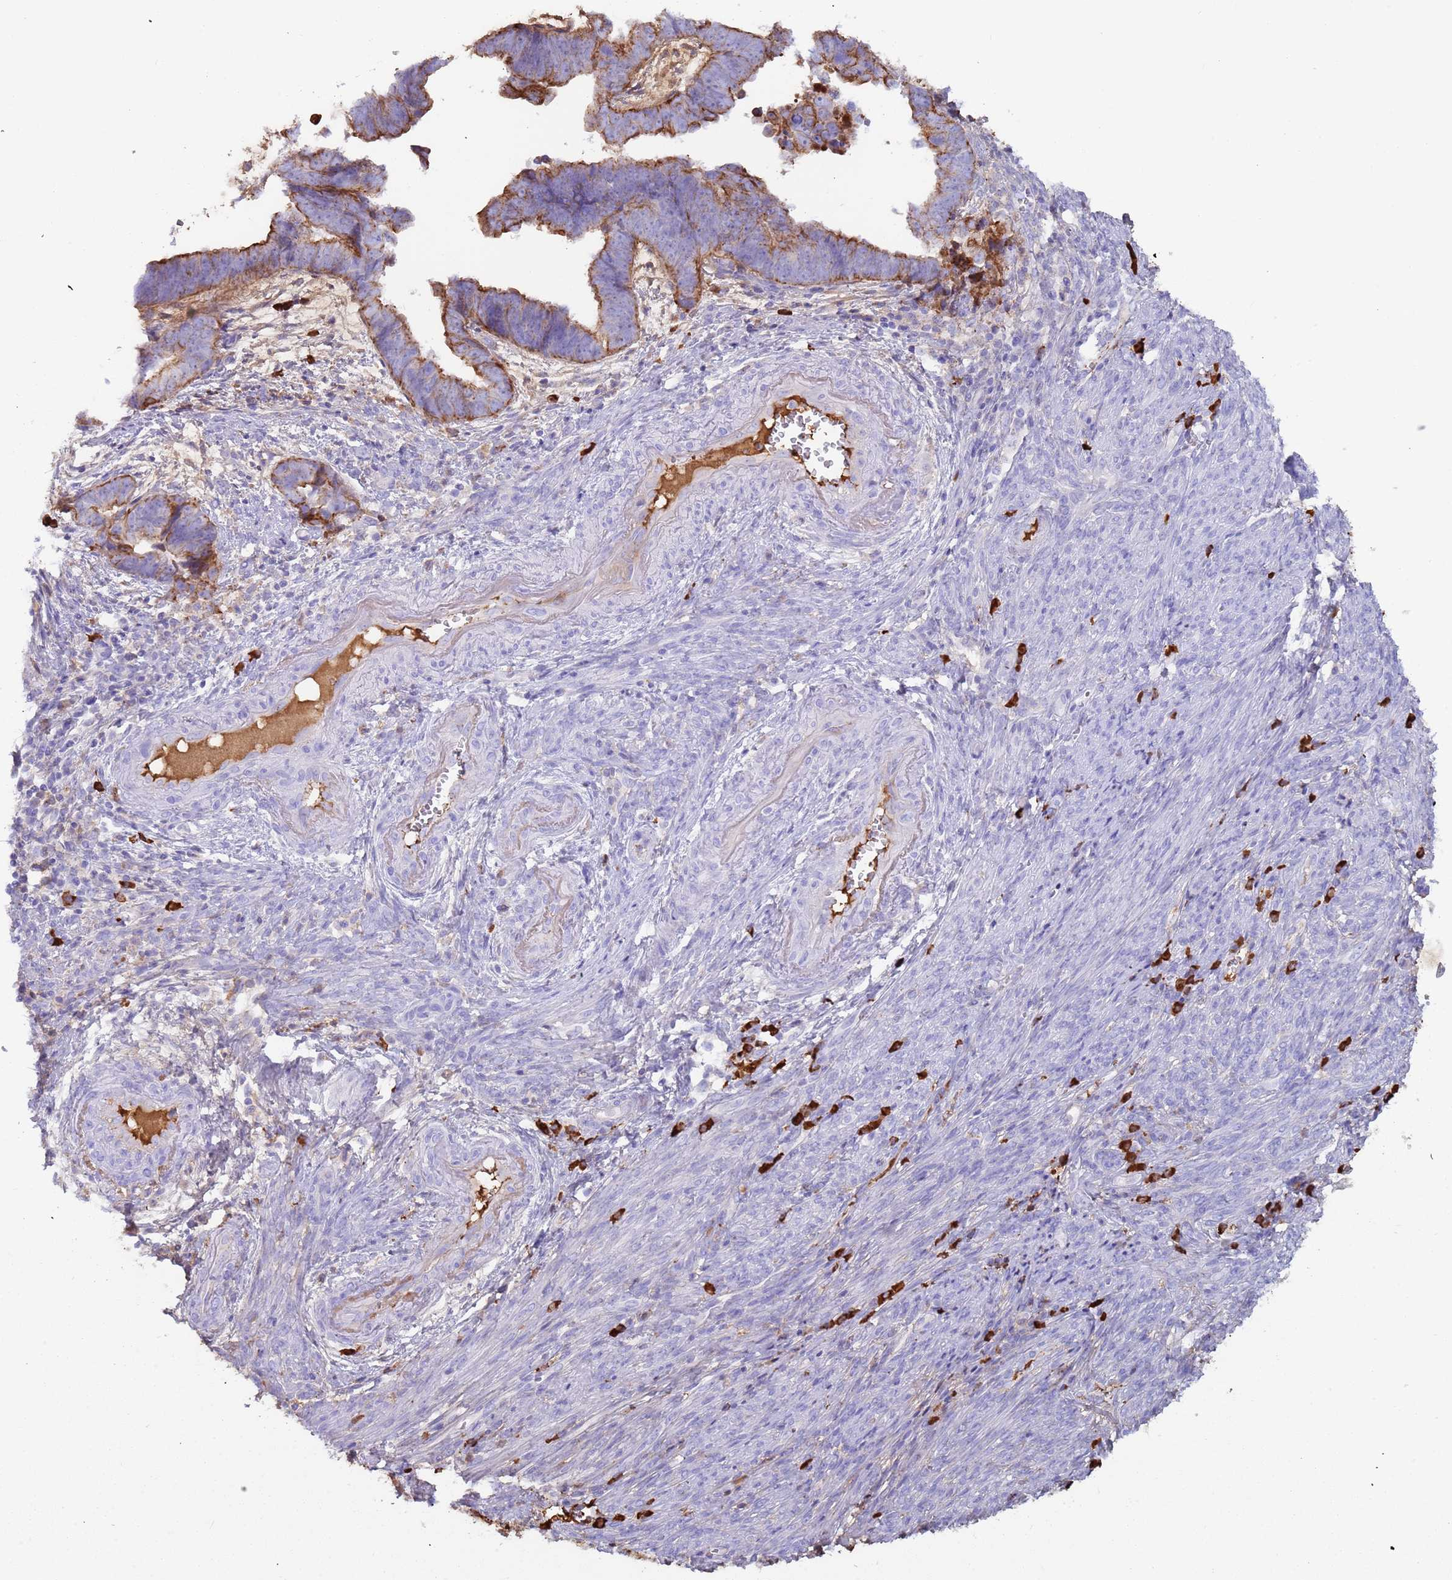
{"staining": {"intensity": "moderate", "quantity": "25%-75%", "location": "cytoplasmic/membranous"}, "tissue": "endometrial cancer", "cell_type": "Tumor cells", "image_type": "cancer", "snomed": [{"axis": "morphology", "description": "Adenocarcinoma, NOS"}, {"axis": "topography", "description": "Endometrium"}], "caption": "Adenocarcinoma (endometrial) stained for a protein exhibits moderate cytoplasmic/membranous positivity in tumor cells.", "gene": "CYSLTR2", "patient": {"sex": "female", "age": 75}}